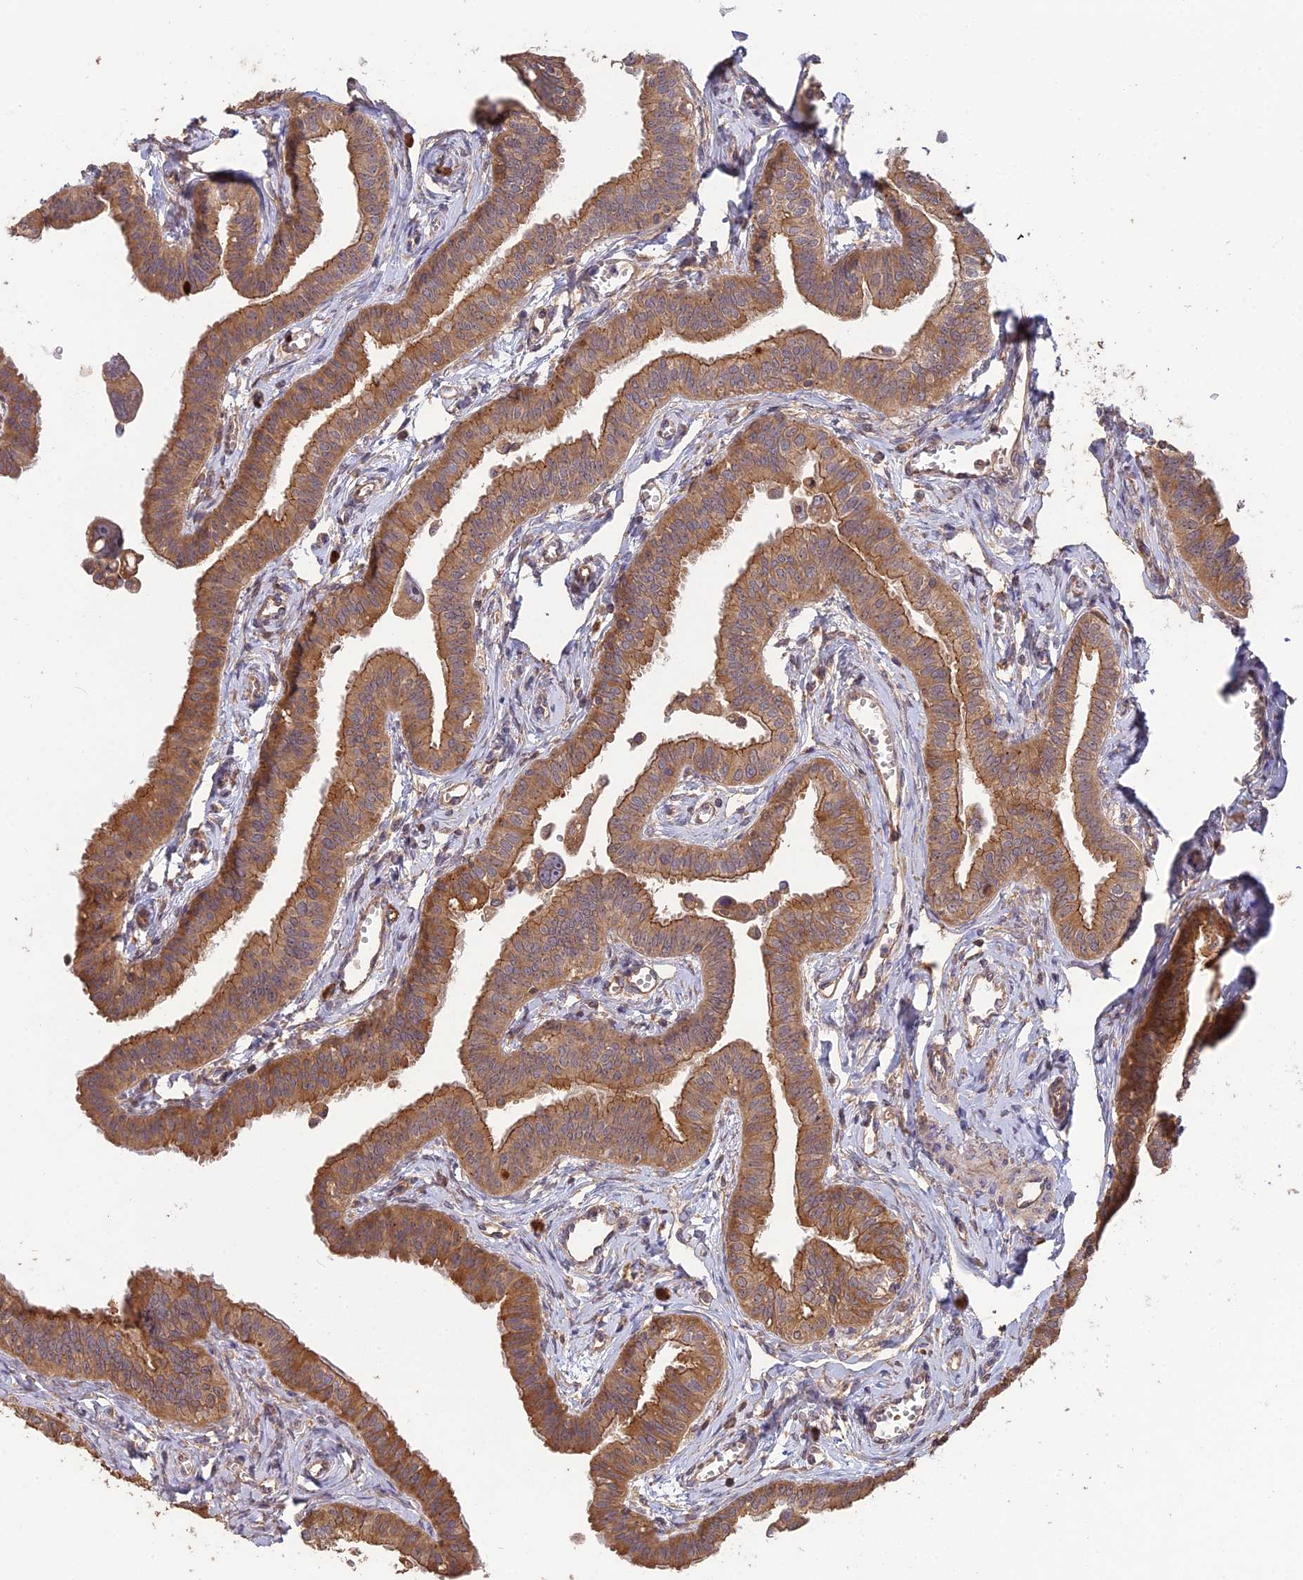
{"staining": {"intensity": "moderate", "quantity": ">75%", "location": "cytoplasmic/membranous"}, "tissue": "fallopian tube", "cell_type": "Glandular cells", "image_type": "normal", "snomed": [{"axis": "morphology", "description": "Normal tissue, NOS"}, {"axis": "morphology", "description": "Carcinoma, NOS"}, {"axis": "topography", "description": "Fallopian tube"}, {"axis": "topography", "description": "Ovary"}], "caption": "Fallopian tube stained for a protein displays moderate cytoplasmic/membranous positivity in glandular cells. The staining was performed using DAB (3,3'-diaminobenzidine), with brown indicating positive protein expression. Nuclei are stained blue with hematoxylin.", "gene": "ARHGAP40", "patient": {"sex": "female", "age": 59}}